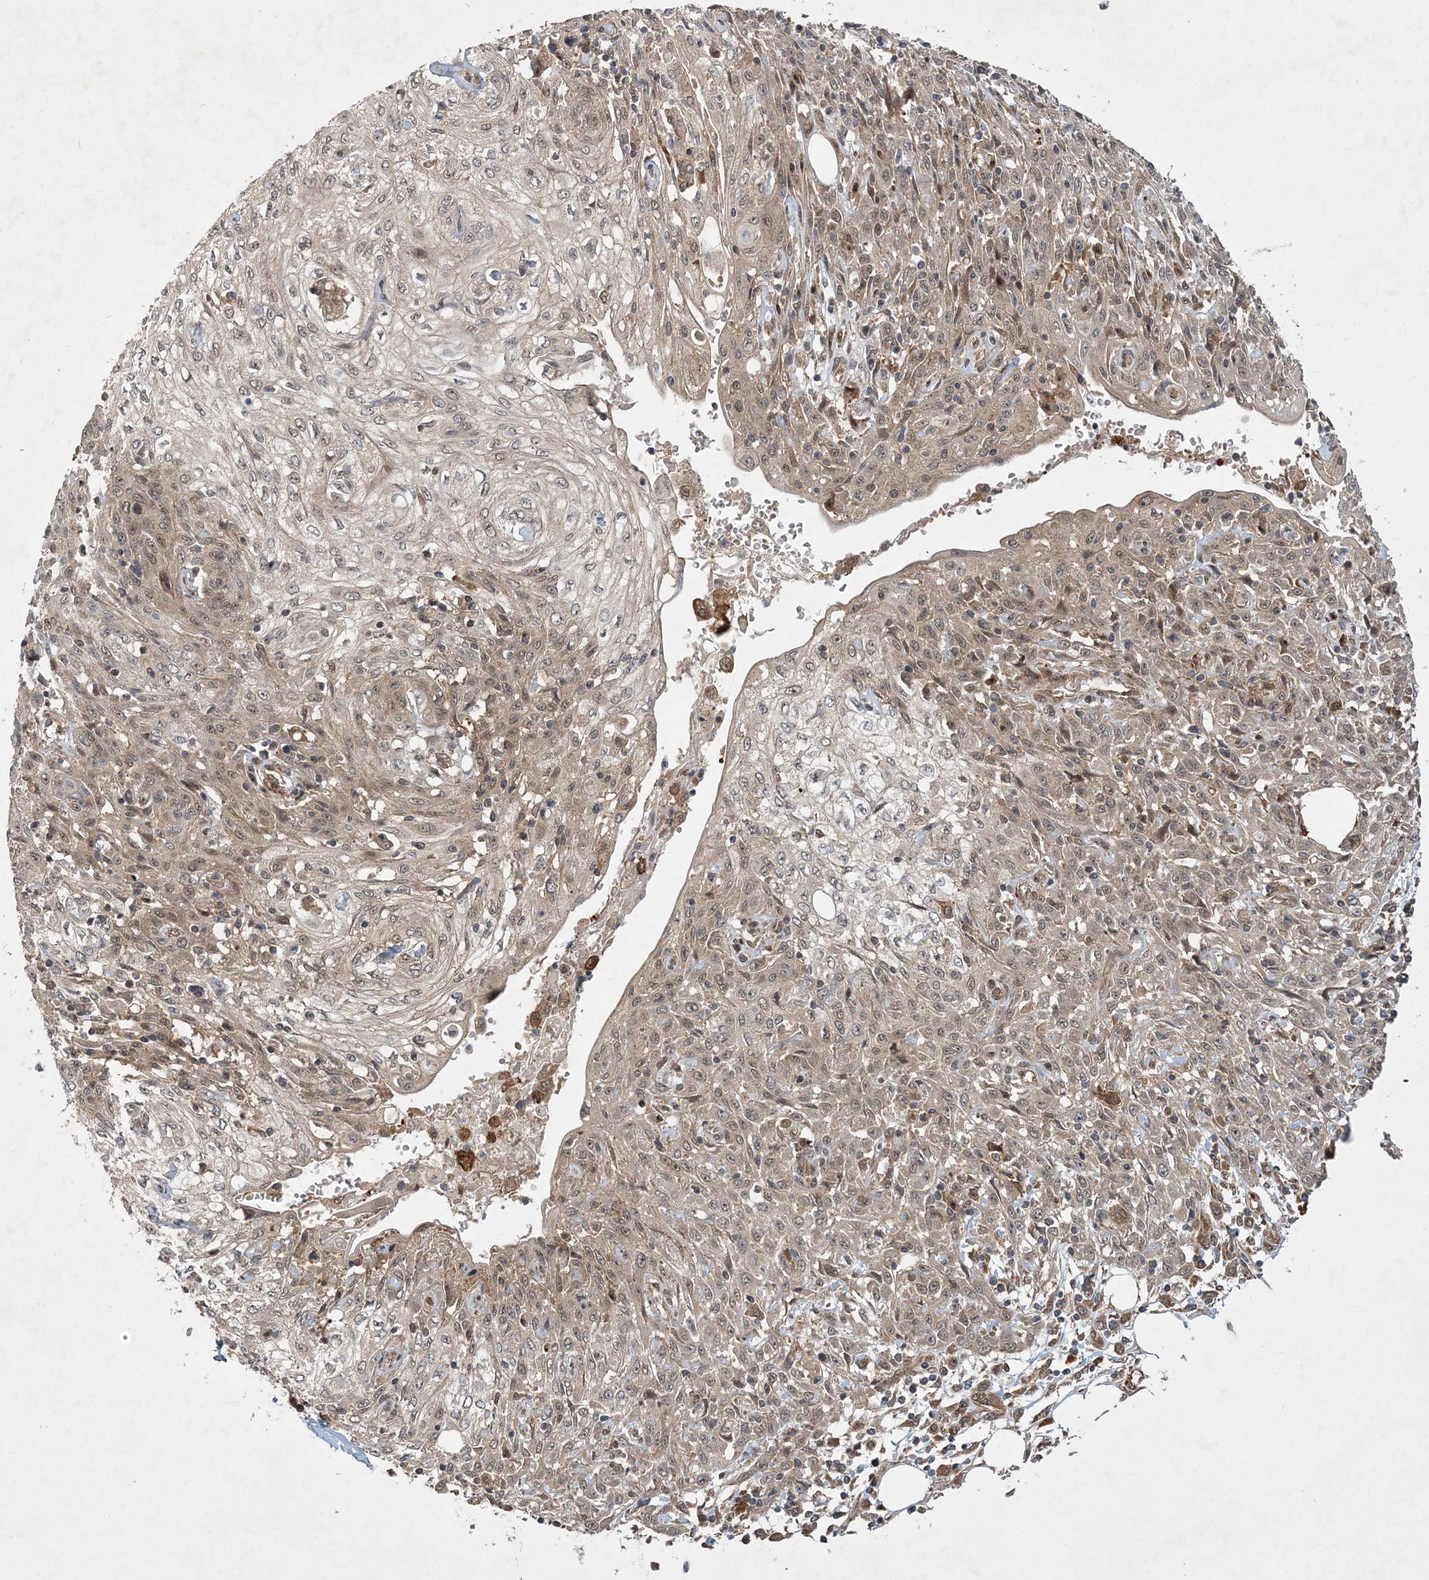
{"staining": {"intensity": "weak", "quantity": "25%-75%", "location": "cytoplasmic/membranous"}, "tissue": "skin cancer", "cell_type": "Tumor cells", "image_type": "cancer", "snomed": [{"axis": "morphology", "description": "Squamous cell carcinoma, NOS"}, {"axis": "morphology", "description": "Squamous cell carcinoma, metastatic, NOS"}, {"axis": "topography", "description": "Skin"}, {"axis": "topography", "description": "Lymph node"}], "caption": "Immunohistochemical staining of skin cancer displays low levels of weak cytoplasmic/membranous protein expression in about 25%-75% of tumor cells. Nuclei are stained in blue.", "gene": "UBTD2", "patient": {"sex": "male", "age": 75}}